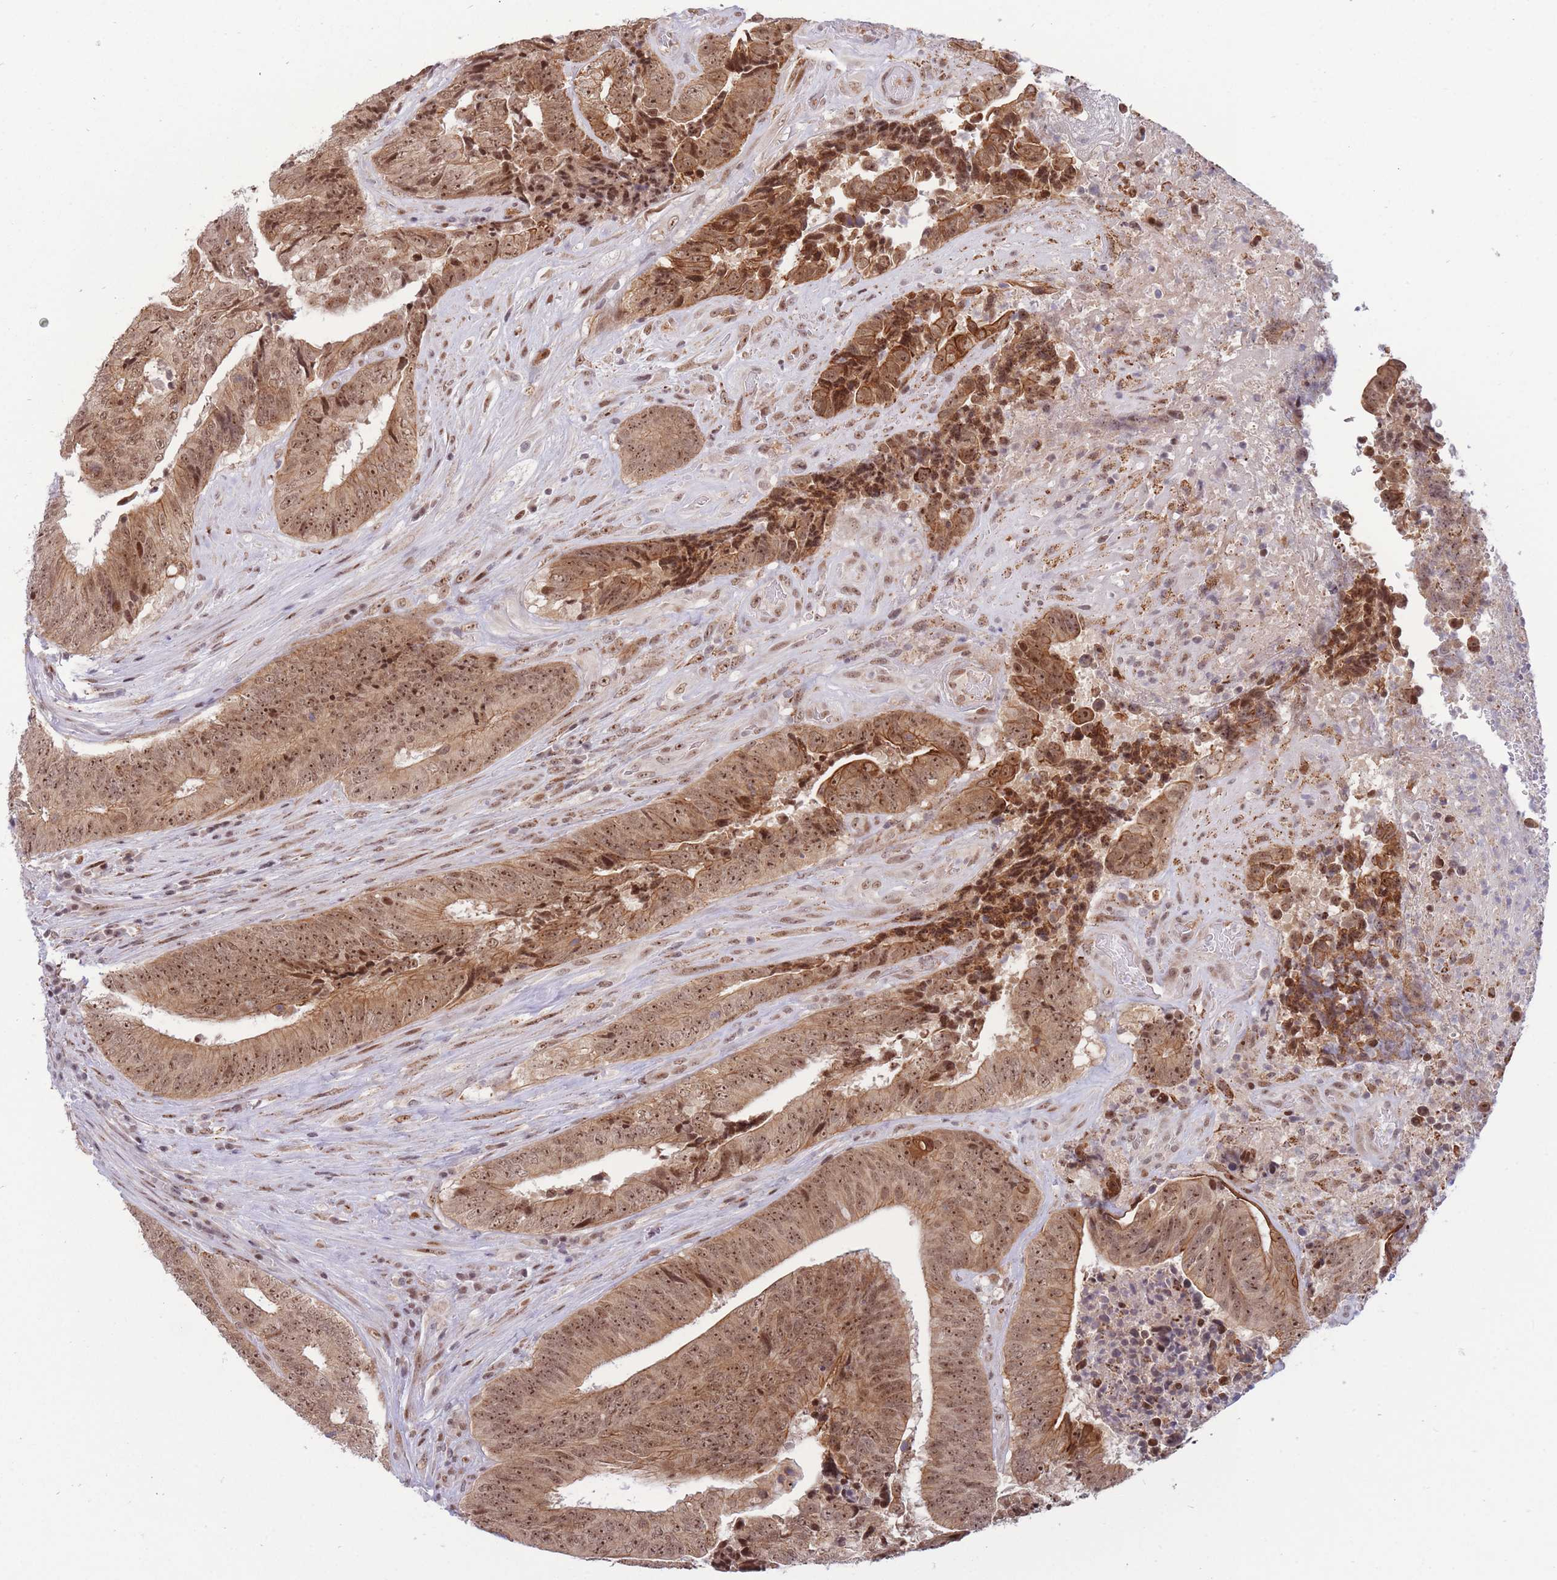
{"staining": {"intensity": "moderate", "quantity": ">75%", "location": "cytoplasmic/membranous,nuclear"}, "tissue": "colorectal cancer", "cell_type": "Tumor cells", "image_type": "cancer", "snomed": [{"axis": "morphology", "description": "Adenocarcinoma, NOS"}, {"axis": "topography", "description": "Rectum"}], "caption": "This image exhibits immunohistochemistry (IHC) staining of adenocarcinoma (colorectal), with medium moderate cytoplasmic/membranous and nuclear staining in about >75% of tumor cells.", "gene": "TARBP2", "patient": {"sex": "male", "age": 72}}